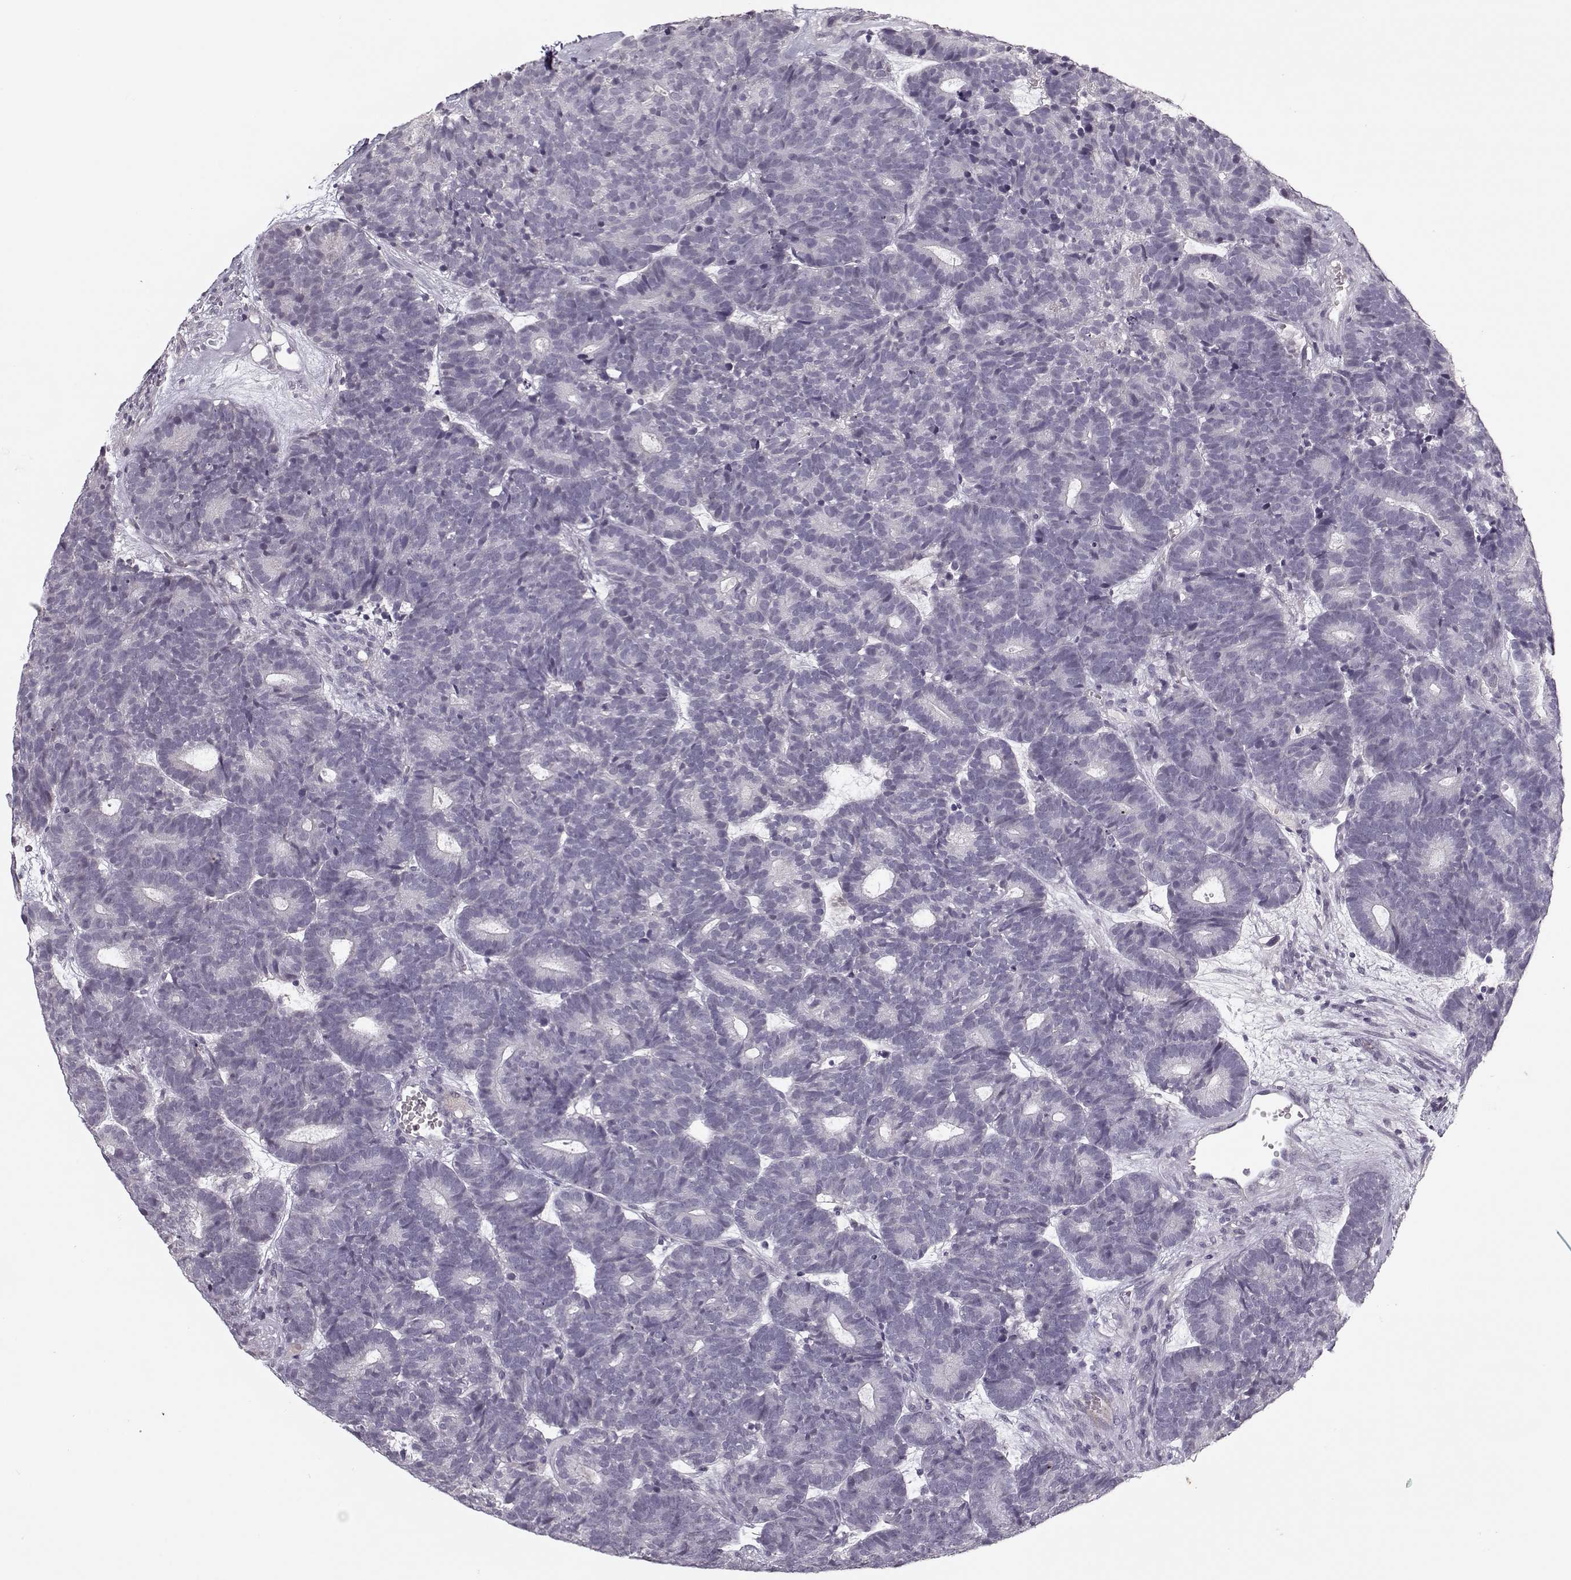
{"staining": {"intensity": "negative", "quantity": "none", "location": "none"}, "tissue": "head and neck cancer", "cell_type": "Tumor cells", "image_type": "cancer", "snomed": [{"axis": "morphology", "description": "Adenocarcinoma, NOS"}, {"axis": "topography", "description": "Head-Neck"}], "caption": "The IHC photomicrograph has no significant staining in tumor cells of head and neck cancer tissue.", "gene": "KRT9", "patient": {"sex": "female", "age": 81}}